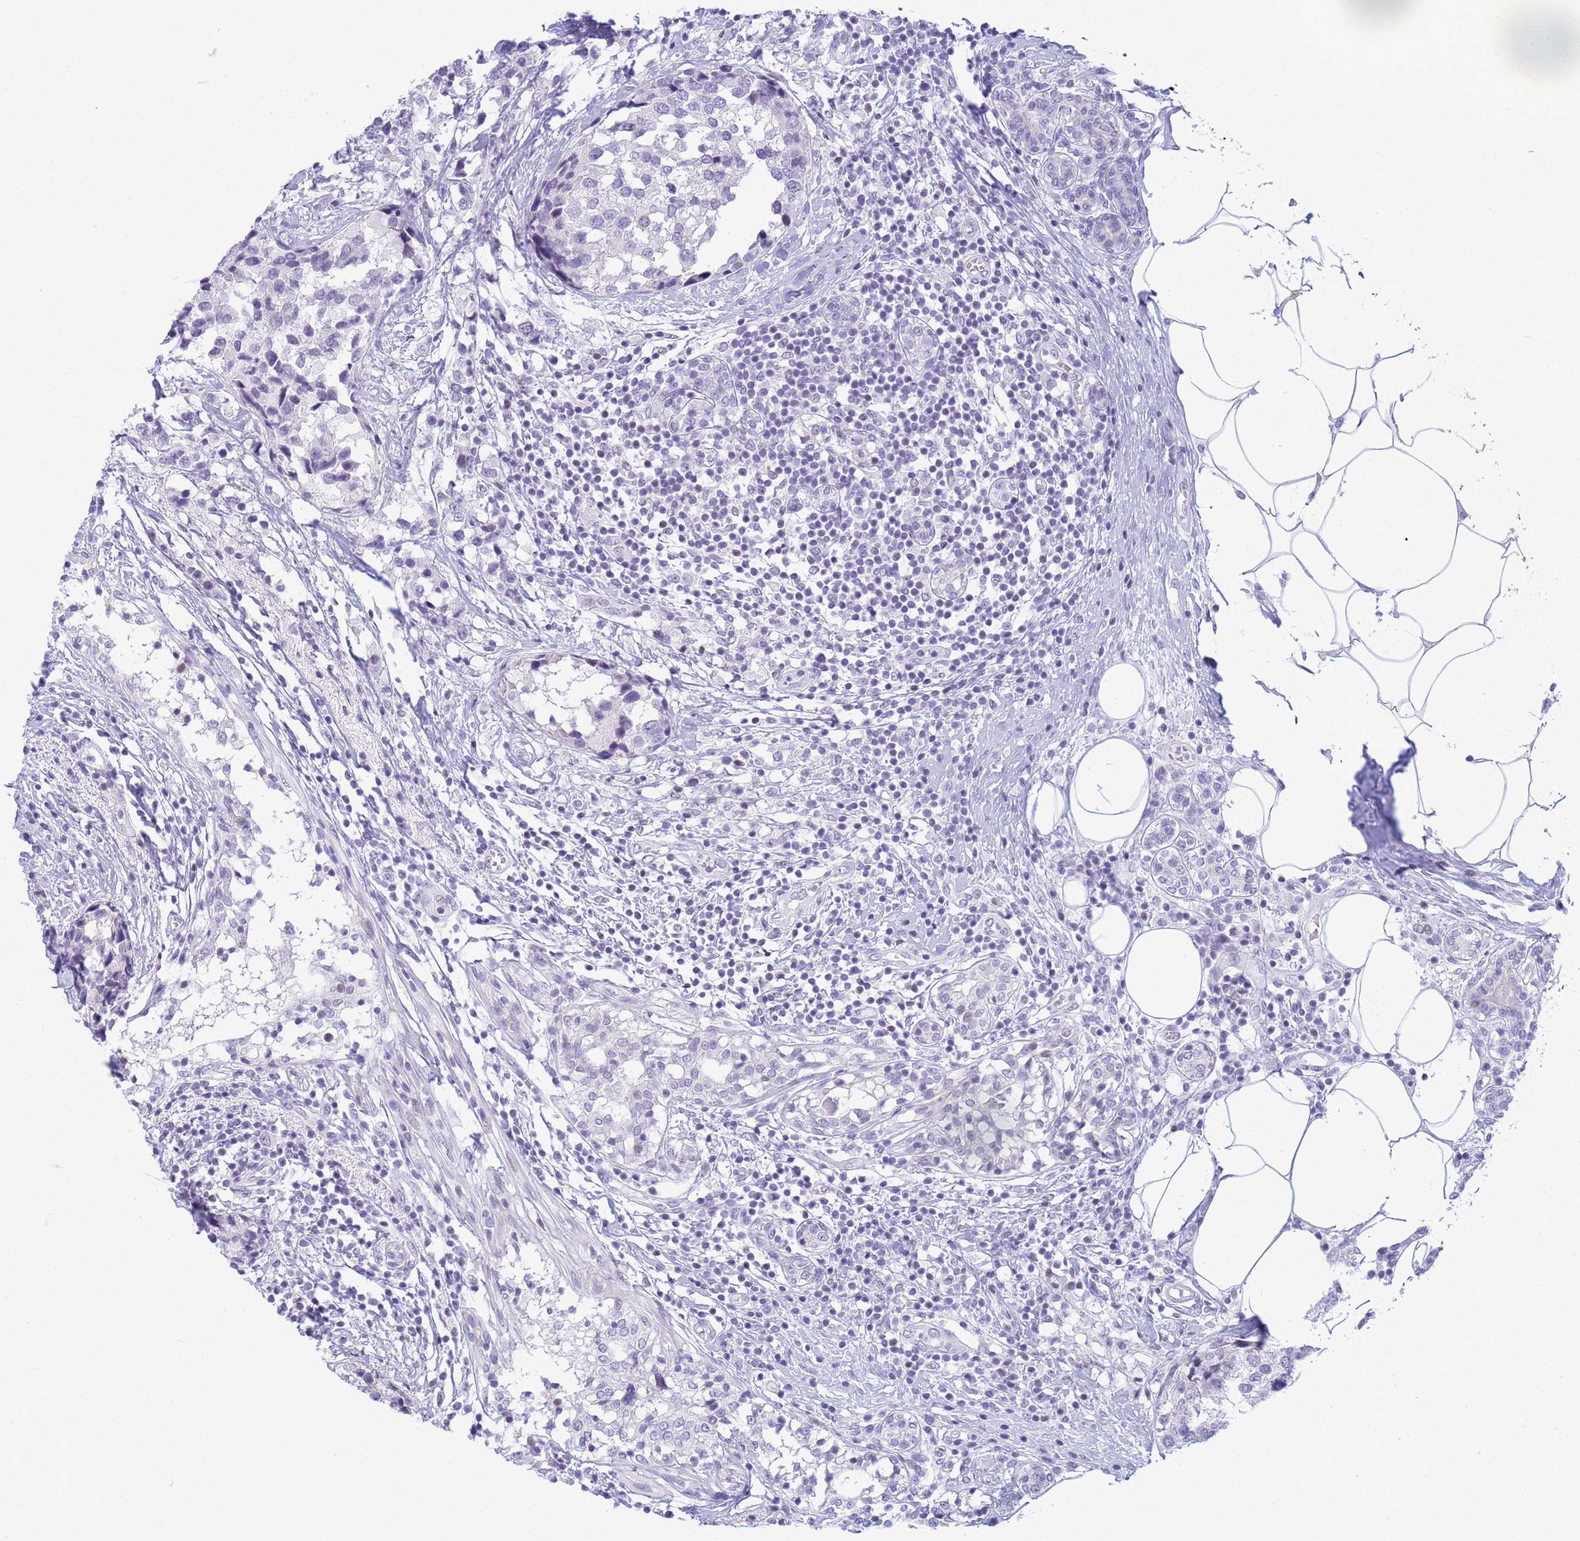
{"staining": {"intensity": "negative", "quantity": "none", "location": "none"}, "tissue": "breast cancer", "cell_type": "Tumor cells", "image_type": "cancer", "snomed": [{"axis": "morphology", "description": "Lobular carcinoma"}, {"axis": "topography", "description": "Breast"}], "caption": "This is an immunohistochemistry (IHC) image of lobular carcinoma (breast). There is no expression in tumor cells.", "gene": "SNX20", "patient": {"sex": "female", "age": 59}}